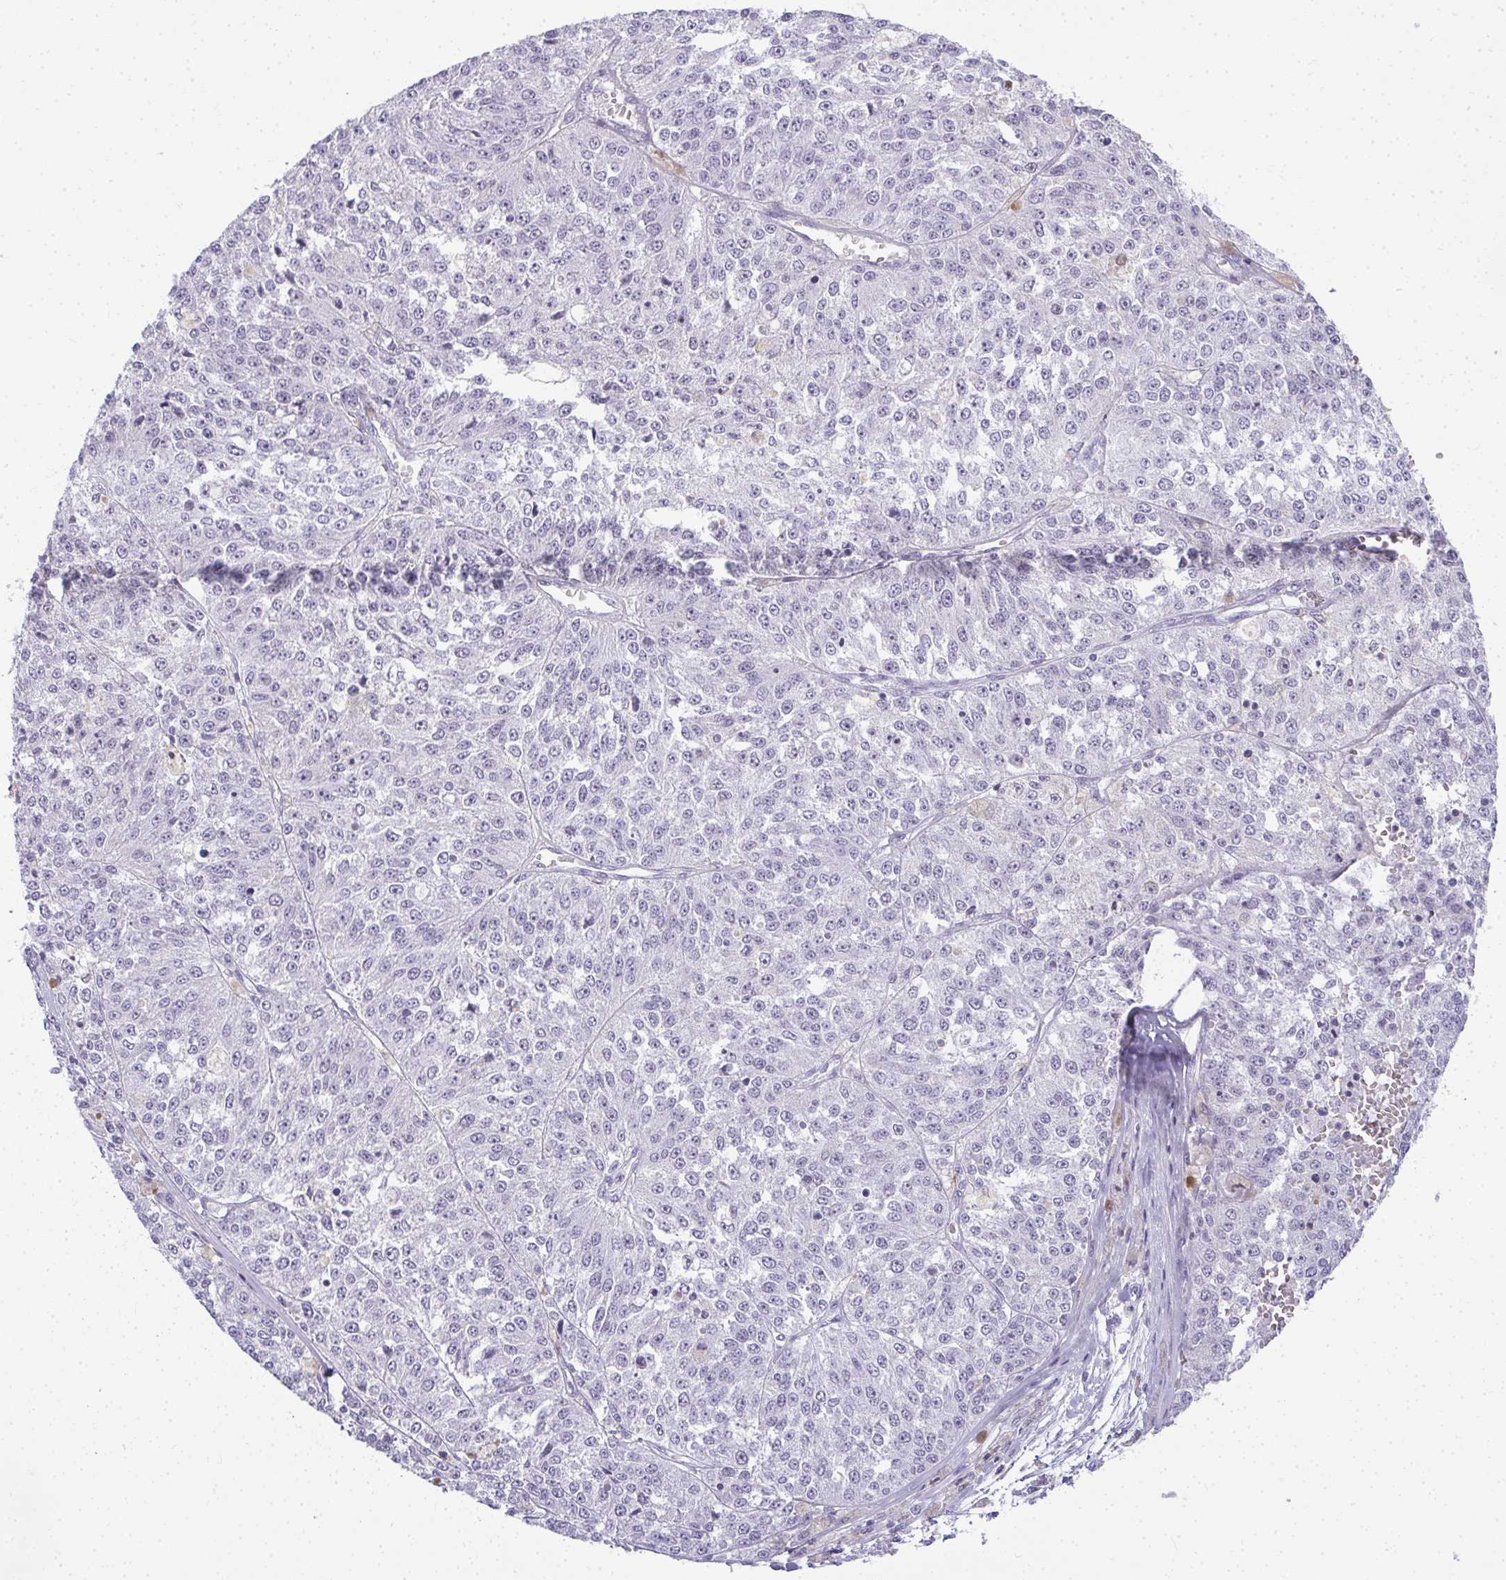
{"staining": {"intensity": "negative", "quantity": "none", "location": "none"}, "tissue": "melanoma", "cell_type": "Tumor cells", "image_type": "cancer", "snomed": [{"axis": "morphology", "description": "Malignant melanoma, Metastatic site"}, {"axis": "topography", "description": "Lymph node"}], "caption": "A histopathology image of human melanoma is negative for staining in tumor cells. (DAB (3,3'-diaminobenzidine) immunohistochemistry, high magnification).", "gene": "PLA2G1B", "patient": {"sex": "female", "age": 64}}